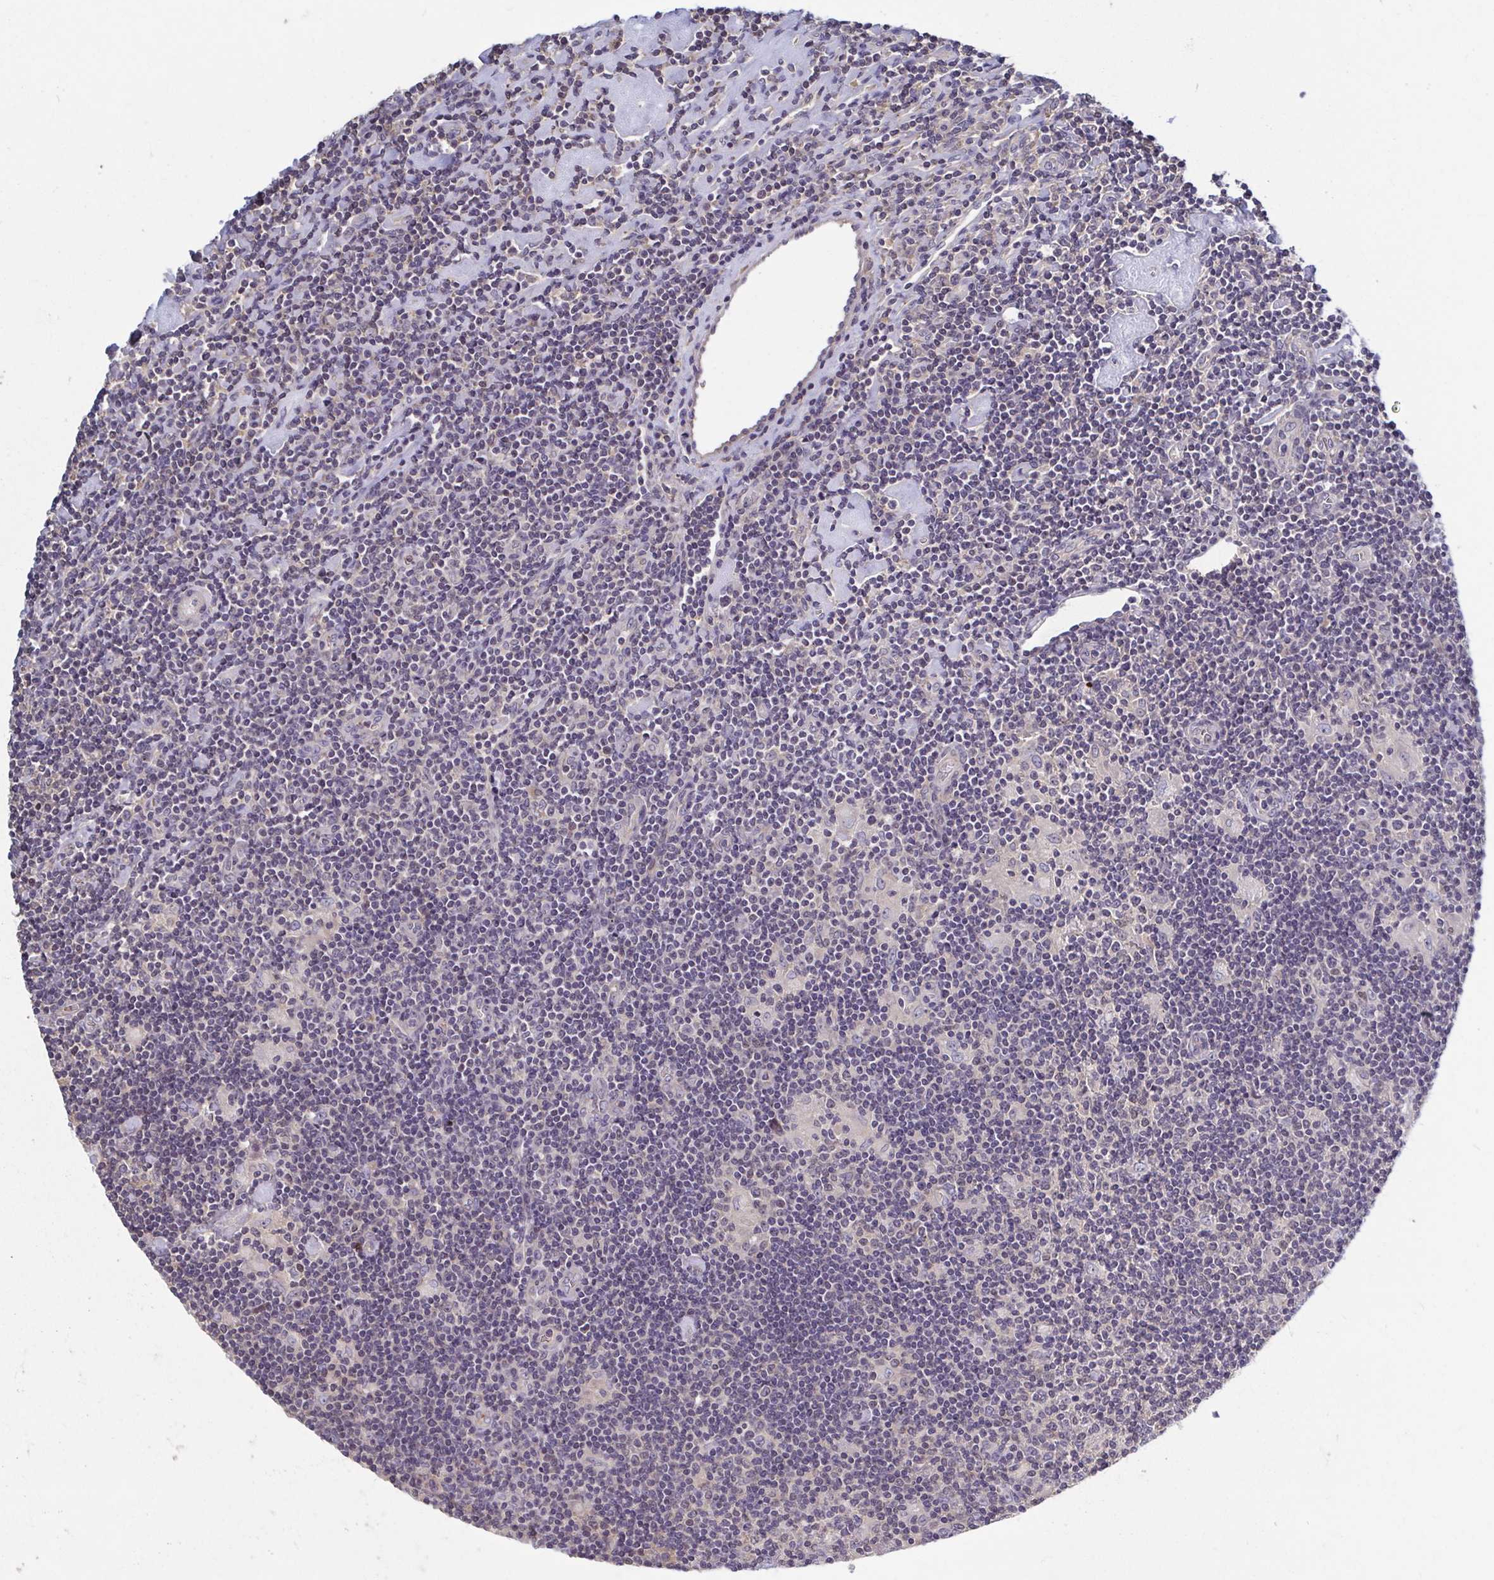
{"staining": {"intensity": "negative", "quantity": "none", "location": "none"}, "tissue": "lymphoma", "cell_type": "Tumor cells", "image_type": "cancer", "snomed": [{"axis": "morphology", "description": "Hodgkin's disease, NOS"}, {"axis": "topography", "description": "Lymph node"}], "caption": "Protein analysis of lymphoma shows no significant expression in tumor cells.", "gene": "LRRC38", "patient": {"sex": "male", "age": 40}}